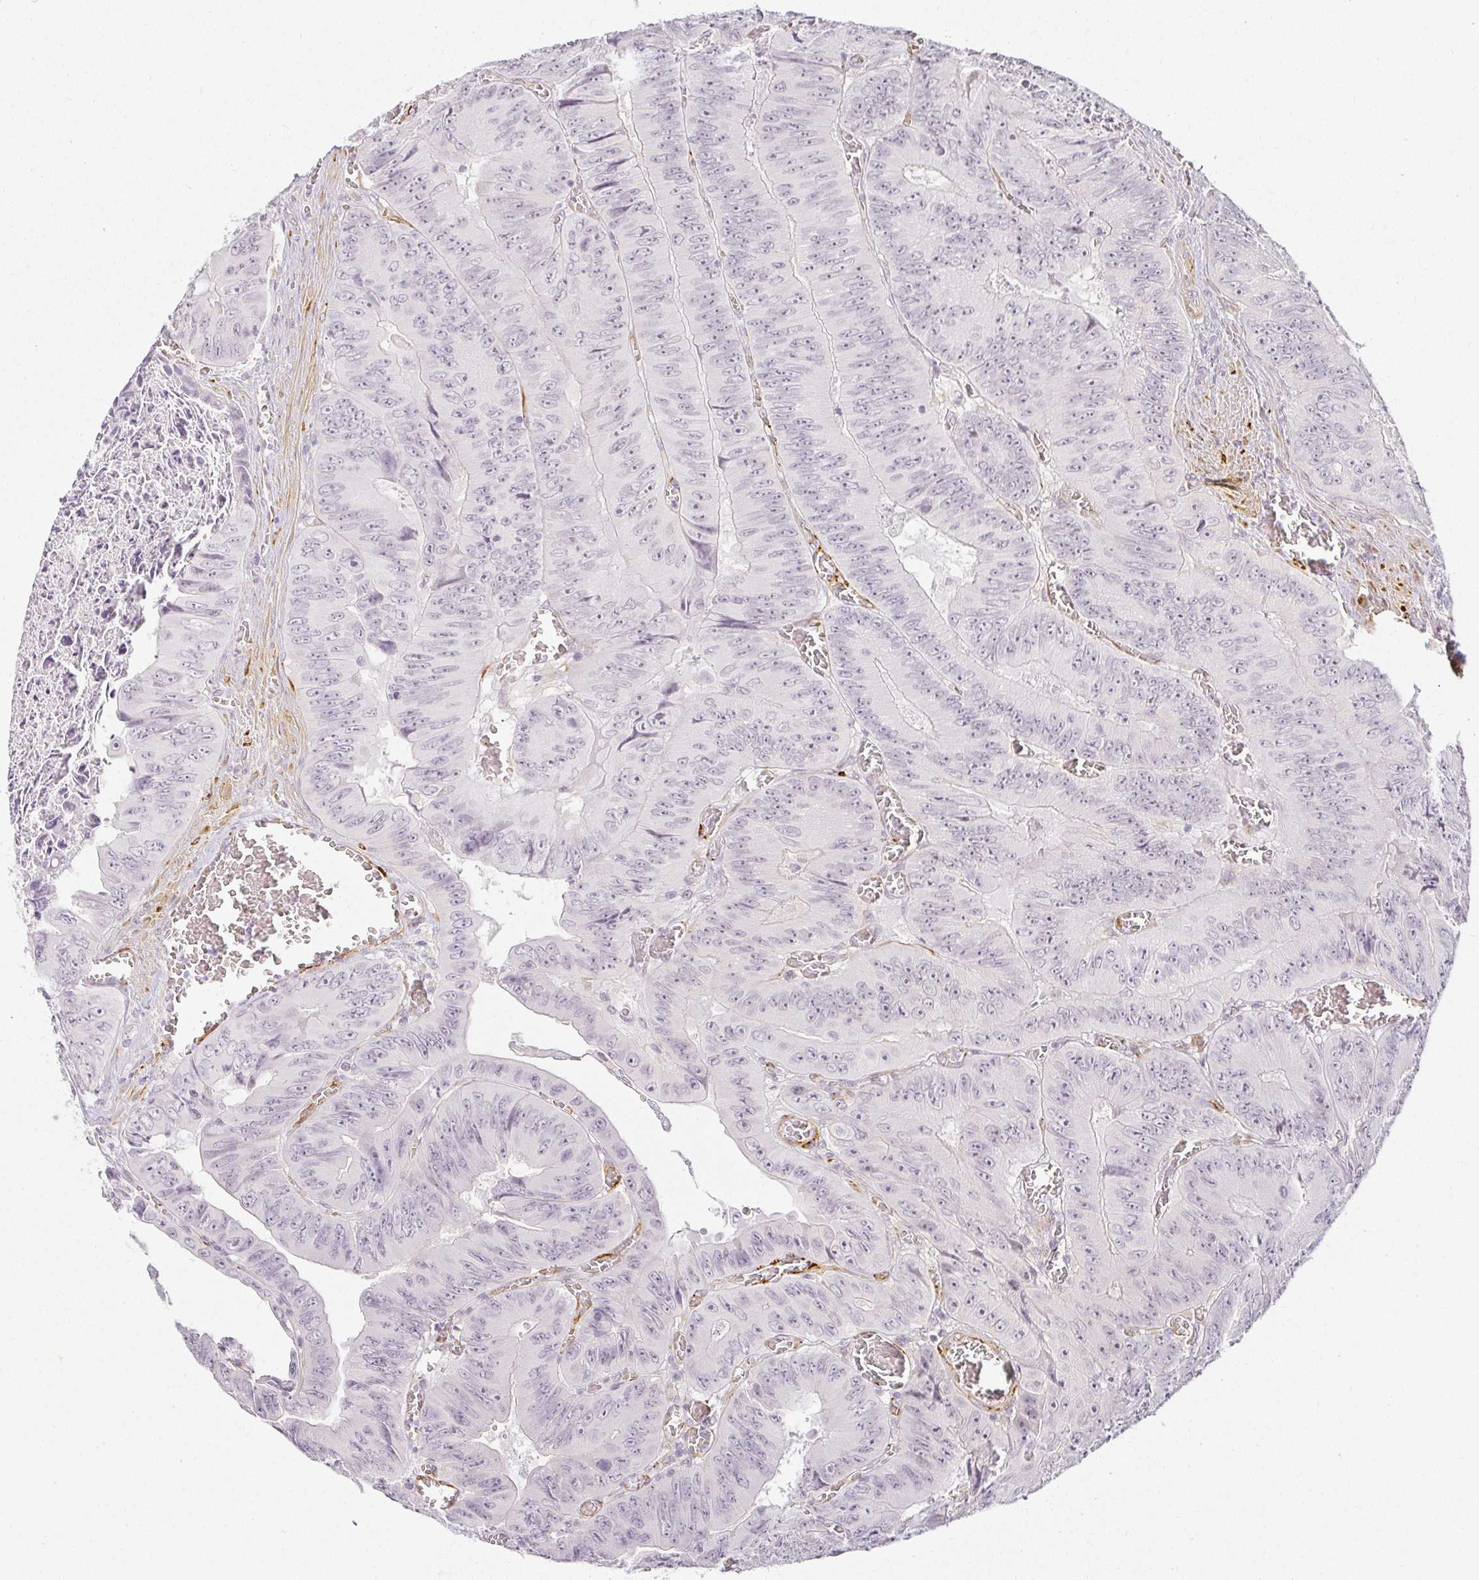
{"staining": {"intensity": "negative", "quantity": "none", "location": "none"}, "tissue": "colorectal cancer", "cell_type": "Tumor cells", "image_type": "cancer", "snomed": [{"axis": "morphology", "description": "Adenocarcinoma, NOS"}, {"axis": "topography", "description": "Colon"}], "caption": "IHC image of colorectal cancer stained for a protein (brown), which demonstrates no expression in tumor cells. Brightfield microscopy of immunohistochemistry (IHC) stained with DAB (3,3'-diaminobenzidine) (brown) and hematoxylin (blue), captured at high magnification.", "gene": "ACAN", "patient": {"sex": "female", "age": 84}}